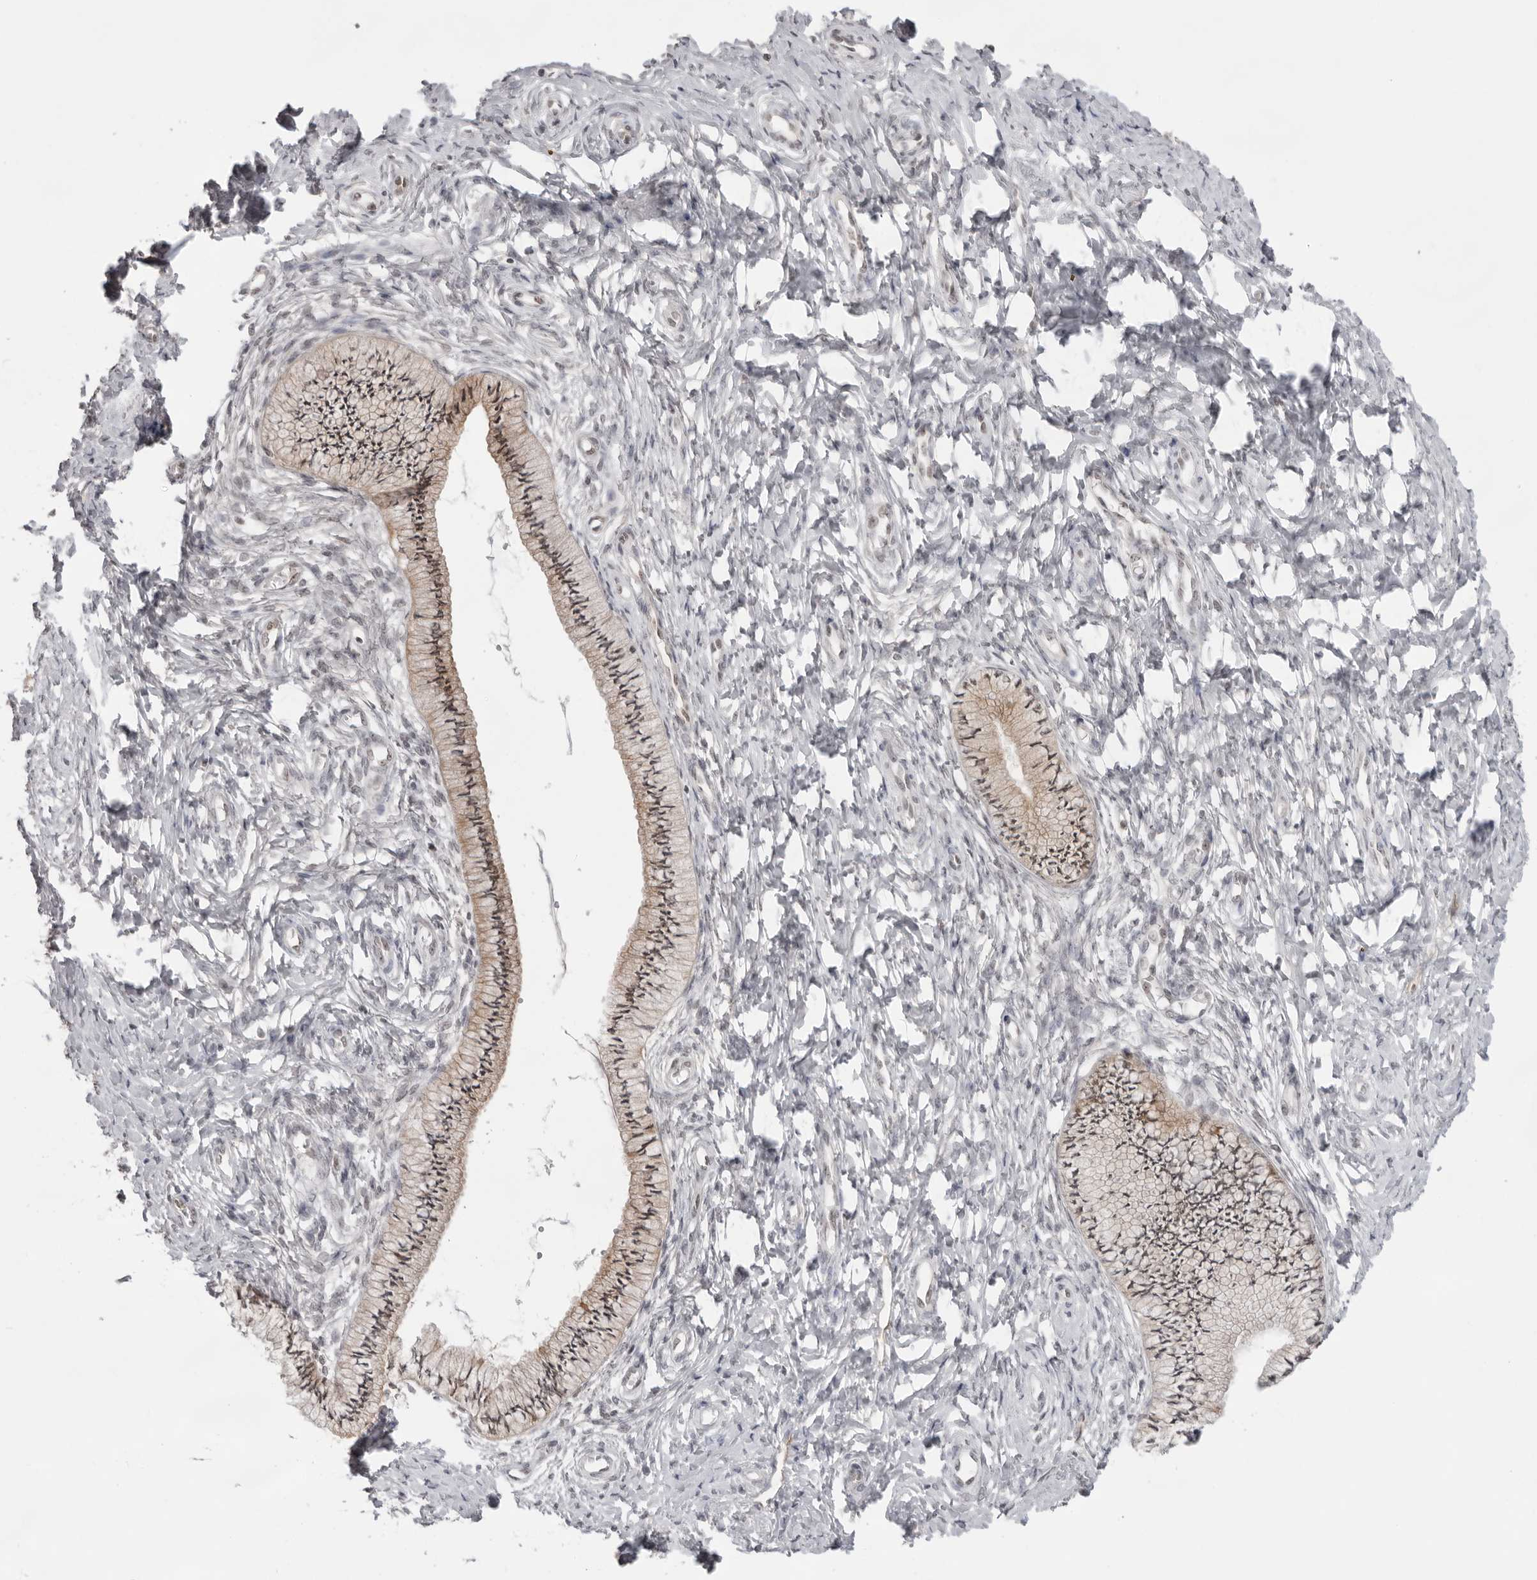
{"staining": {"intensity": "moderate", "quantity": ">75%", "location": "cytoplasmic/membranous,nuclear"}, "tissue": "cervix", "cell_type": "Glandular cells", "image_type": "normal", "snomed": [{"axis": "morphology", "description": "Normal tissue, NOS"}, {"axis": "topography", "description": "Cervix"}], "caption": "Immunohistochemistry of unremarkable human cervix displays medium levels of moderate cytoplasmic/membranous,nuclear staining in about >75% of glandular cells. The protein of interest is stained brown, and the nuclei are stained in blue (DAB IHC with brightfield microscopy, high magnification).", "gene": "EXOSC10", "patient": {"sex": "female", "age": 36}}